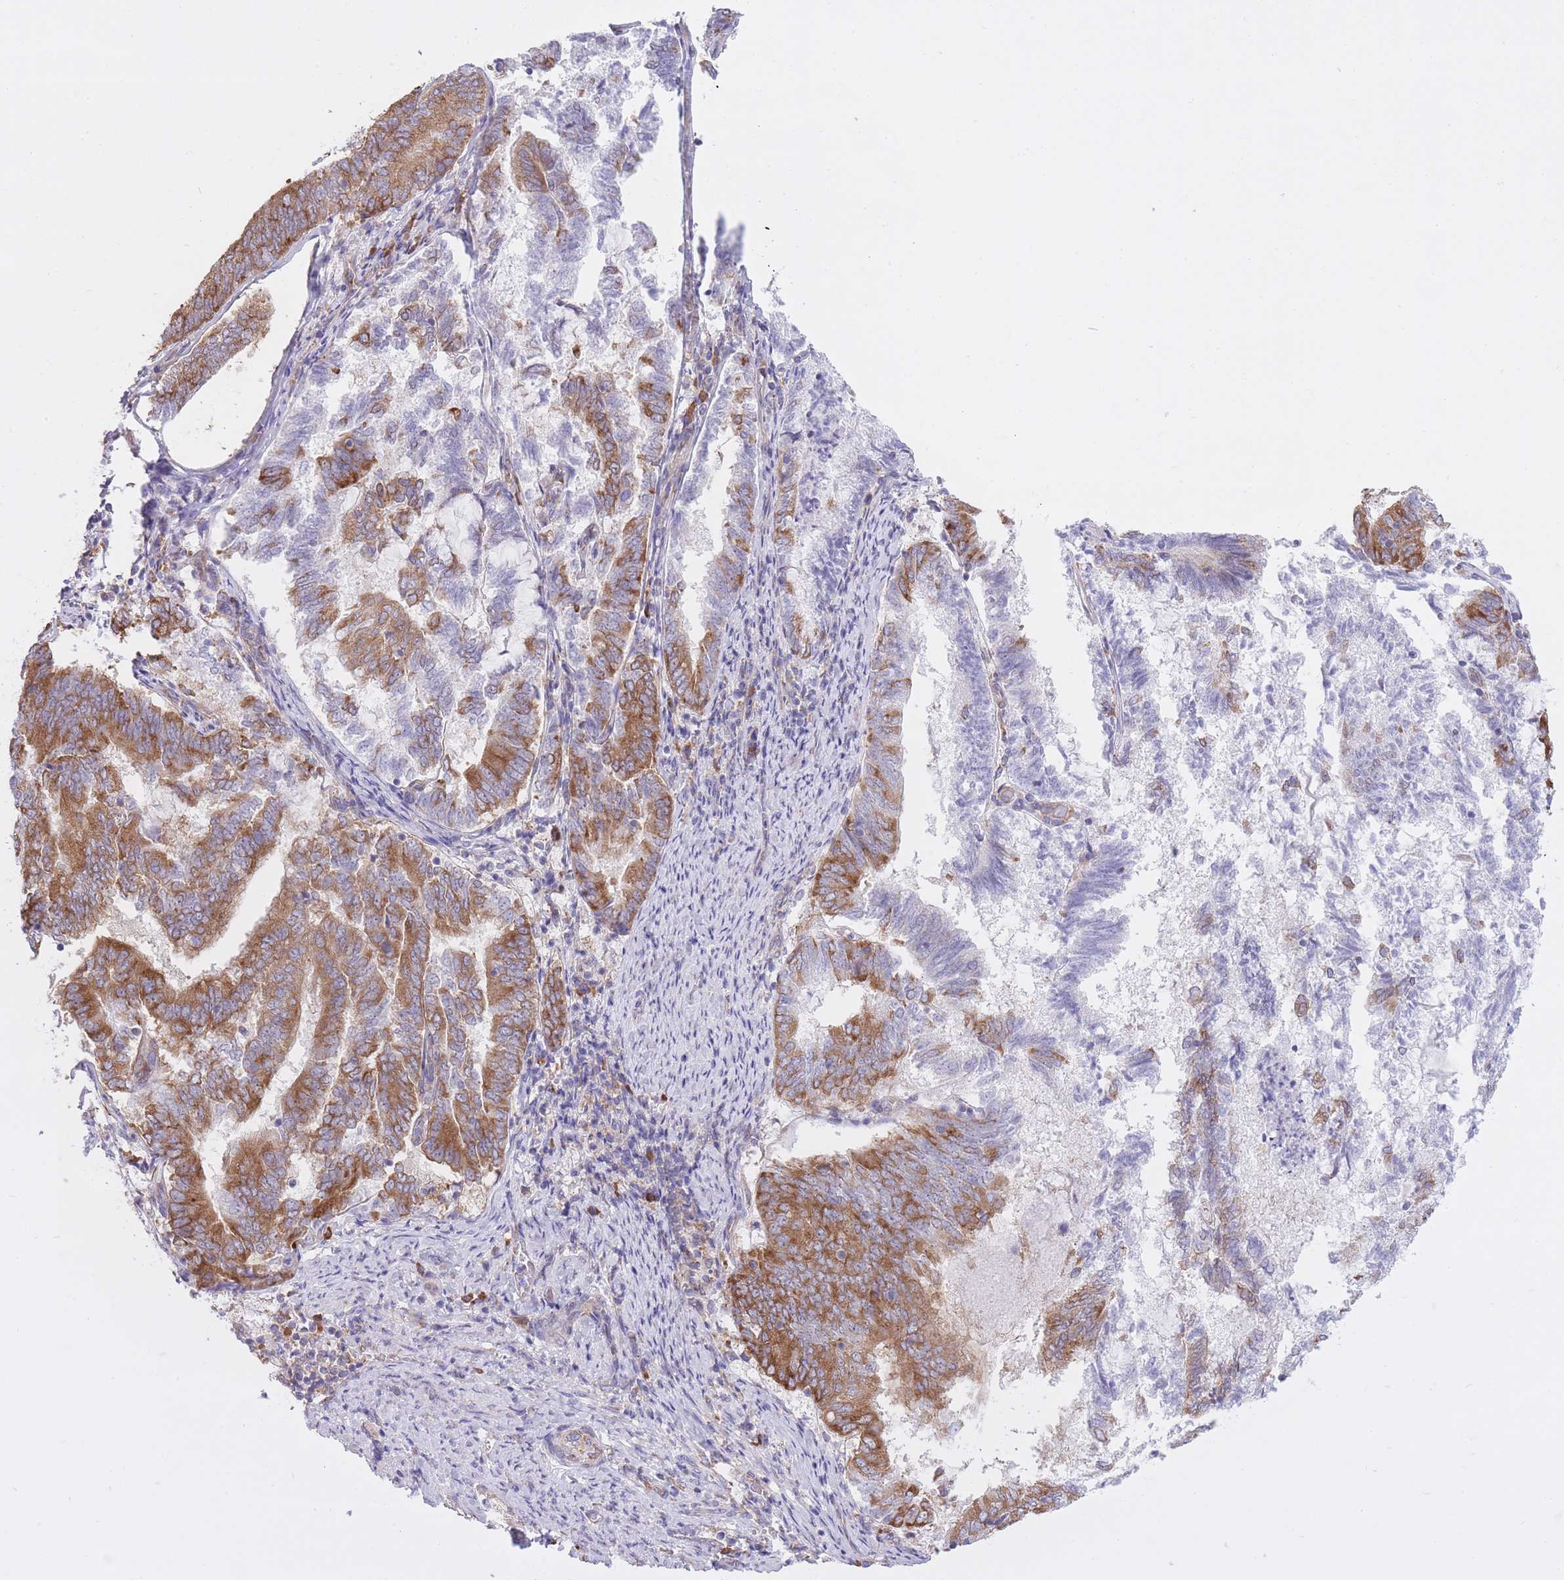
{"staining": {"intensity": "moderate", "quantity": "25%-75%", "location": "cytoplasmic/membranous"}, "tissue": "endometrial cancer", "cell_type": "Tumor cells", "image_type": "cancer", "snomed": [{"axis": "morphology", "description": "Adenocarcinoma, NOS"}, {"axis": "topography", "description": "Endometrium"}], "caption": "This is a photomicrograph of IHC staining of endometrial adenocarcinoma, which shows moderate expression in the cytoplasmic/membranous of tumor cells.", "gene": "ZNF501", "patient": {"sex": "female", "age": 80}}